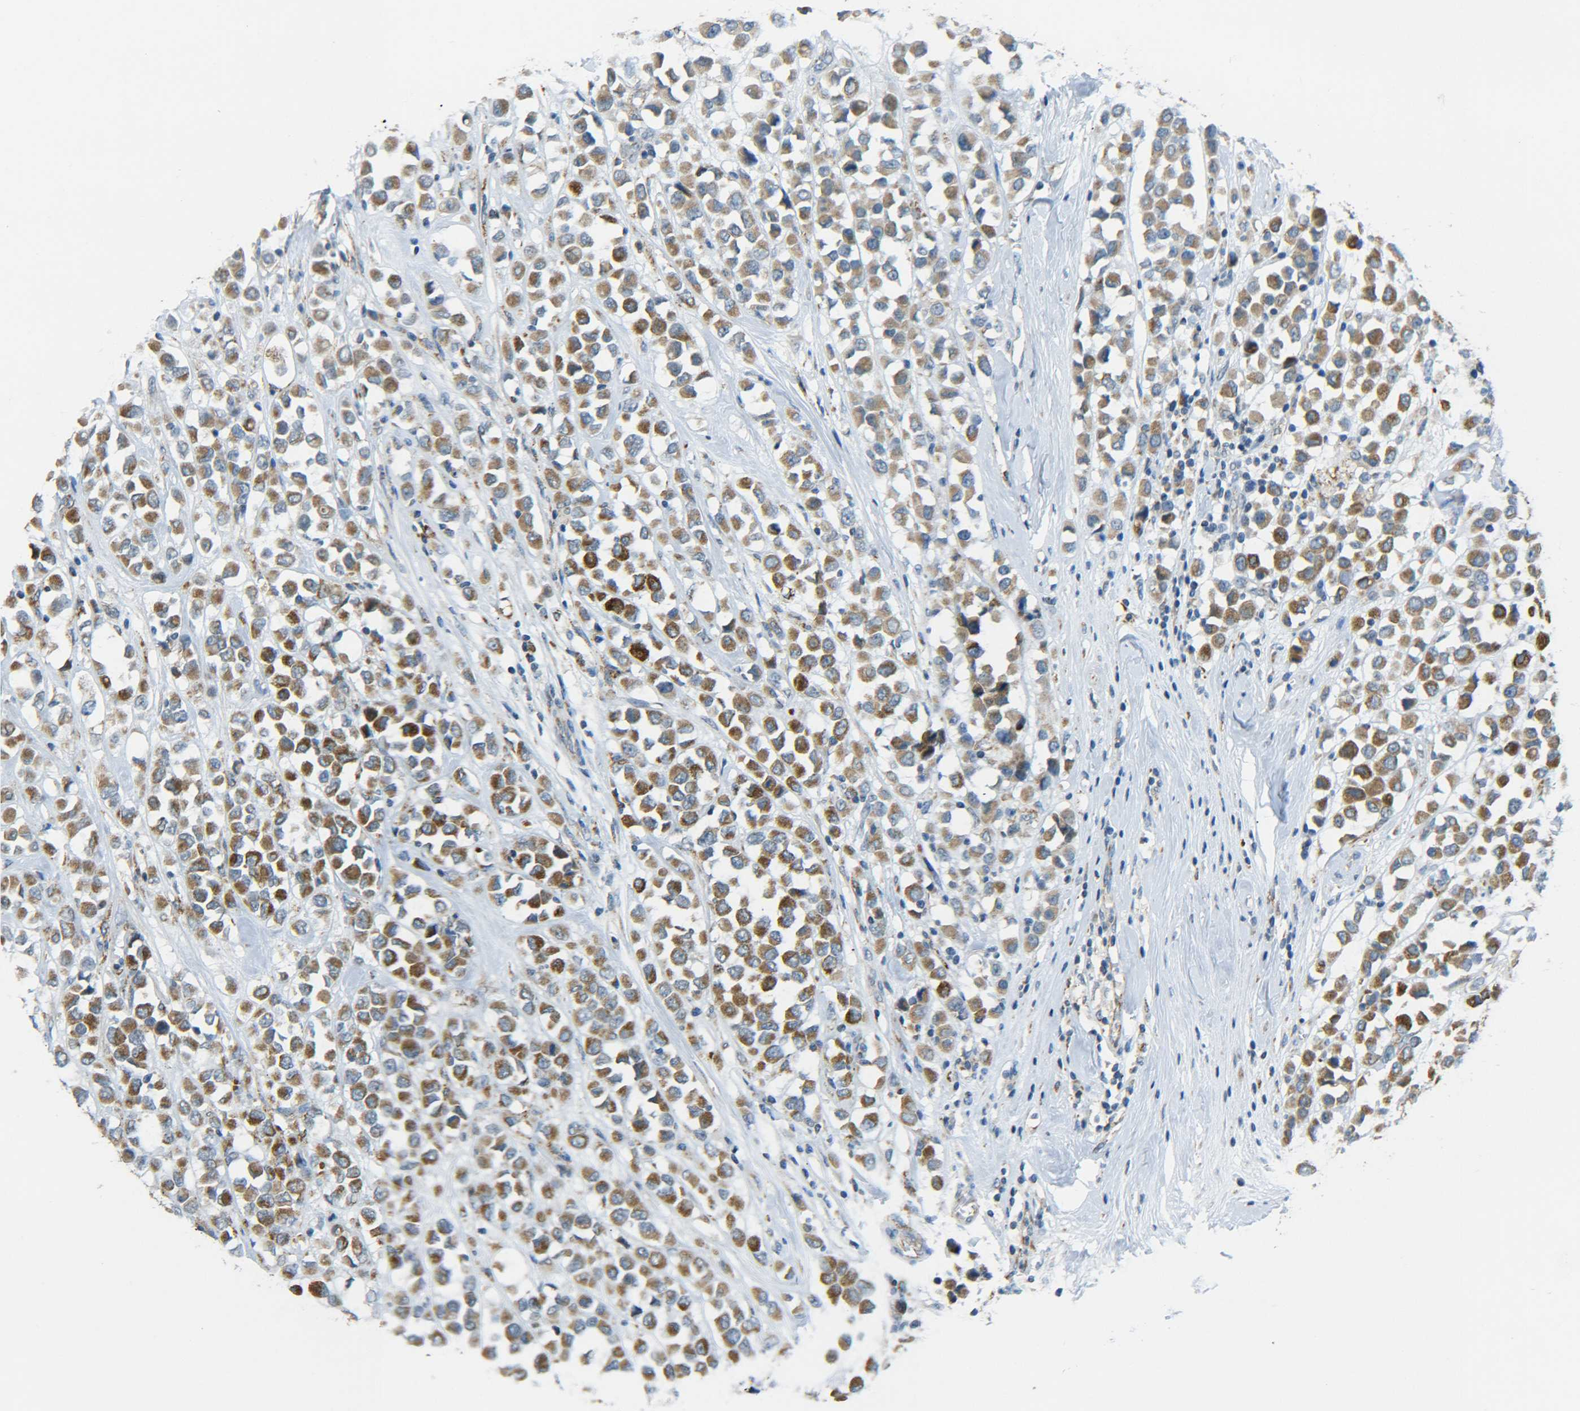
{"staining": {"intensity": "moderate", "quantity": ">75%", "location": "cytoplasmic/membranous"}, "tissue": "breast cancer", "cell_type": "Tumor cells", "image_type": "cancer", "snomed": [{"axis": "morphology", "description": "Duct carcinoma"}, {"axis": "topography", "description": "Breast"}], "caption": "High-magnification brightfield microscopy of breast intraductal carcinoma stained with DAB (3,3'-diaminobenzidine) (brown) and counterstained with hematoxylin (blue). tumor cells exhibit moderate cytoplasmic/membranous expression is appreciated in about>75% of cells.", "gene": "CYB5R1", "patient": {"sex": "female", "age": 61}}